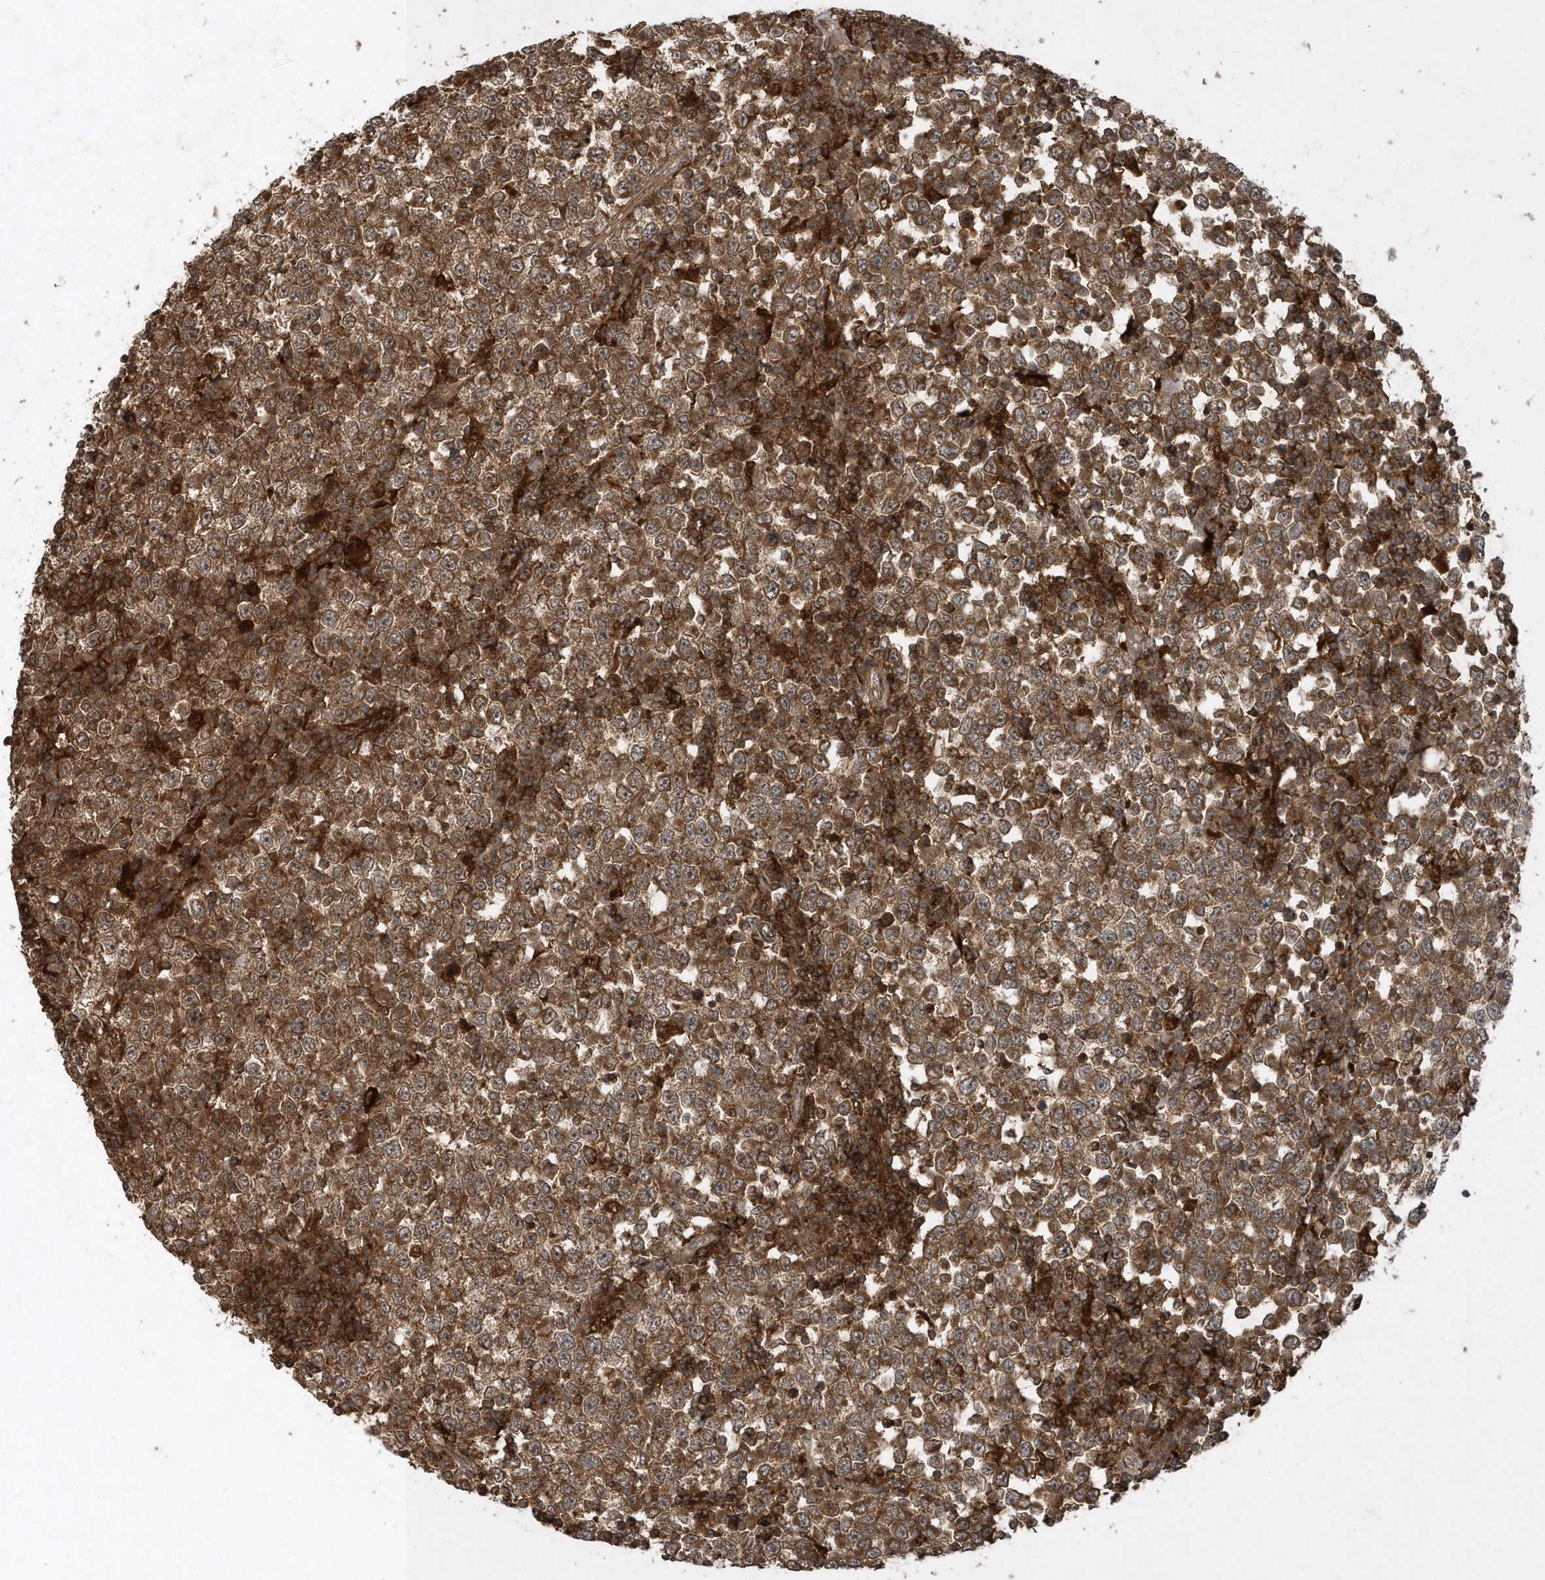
{"staining": {"intensity": "strong", "quantity": ">75%", "location": "cytoplasmic/membranous"}, "tissue": "testis cancer", "cell_type": "Tumor cells", "image_type": "cancer", "snomed": [{"axis": "morphology", "description": "Seminoma, NOS"}, {"axis": "topography", "description": "Testis"}], "caption": "Protein expression by immunohistochemistry displays strong cytoplasmic/membranous staining in about >75% of tumor cells in testis cancer (seminoma). (Brightfield microscopy of DAB IHC at high magnification).", "gene": "LACC1", "patient": {"sex": "male", "age": 65}}